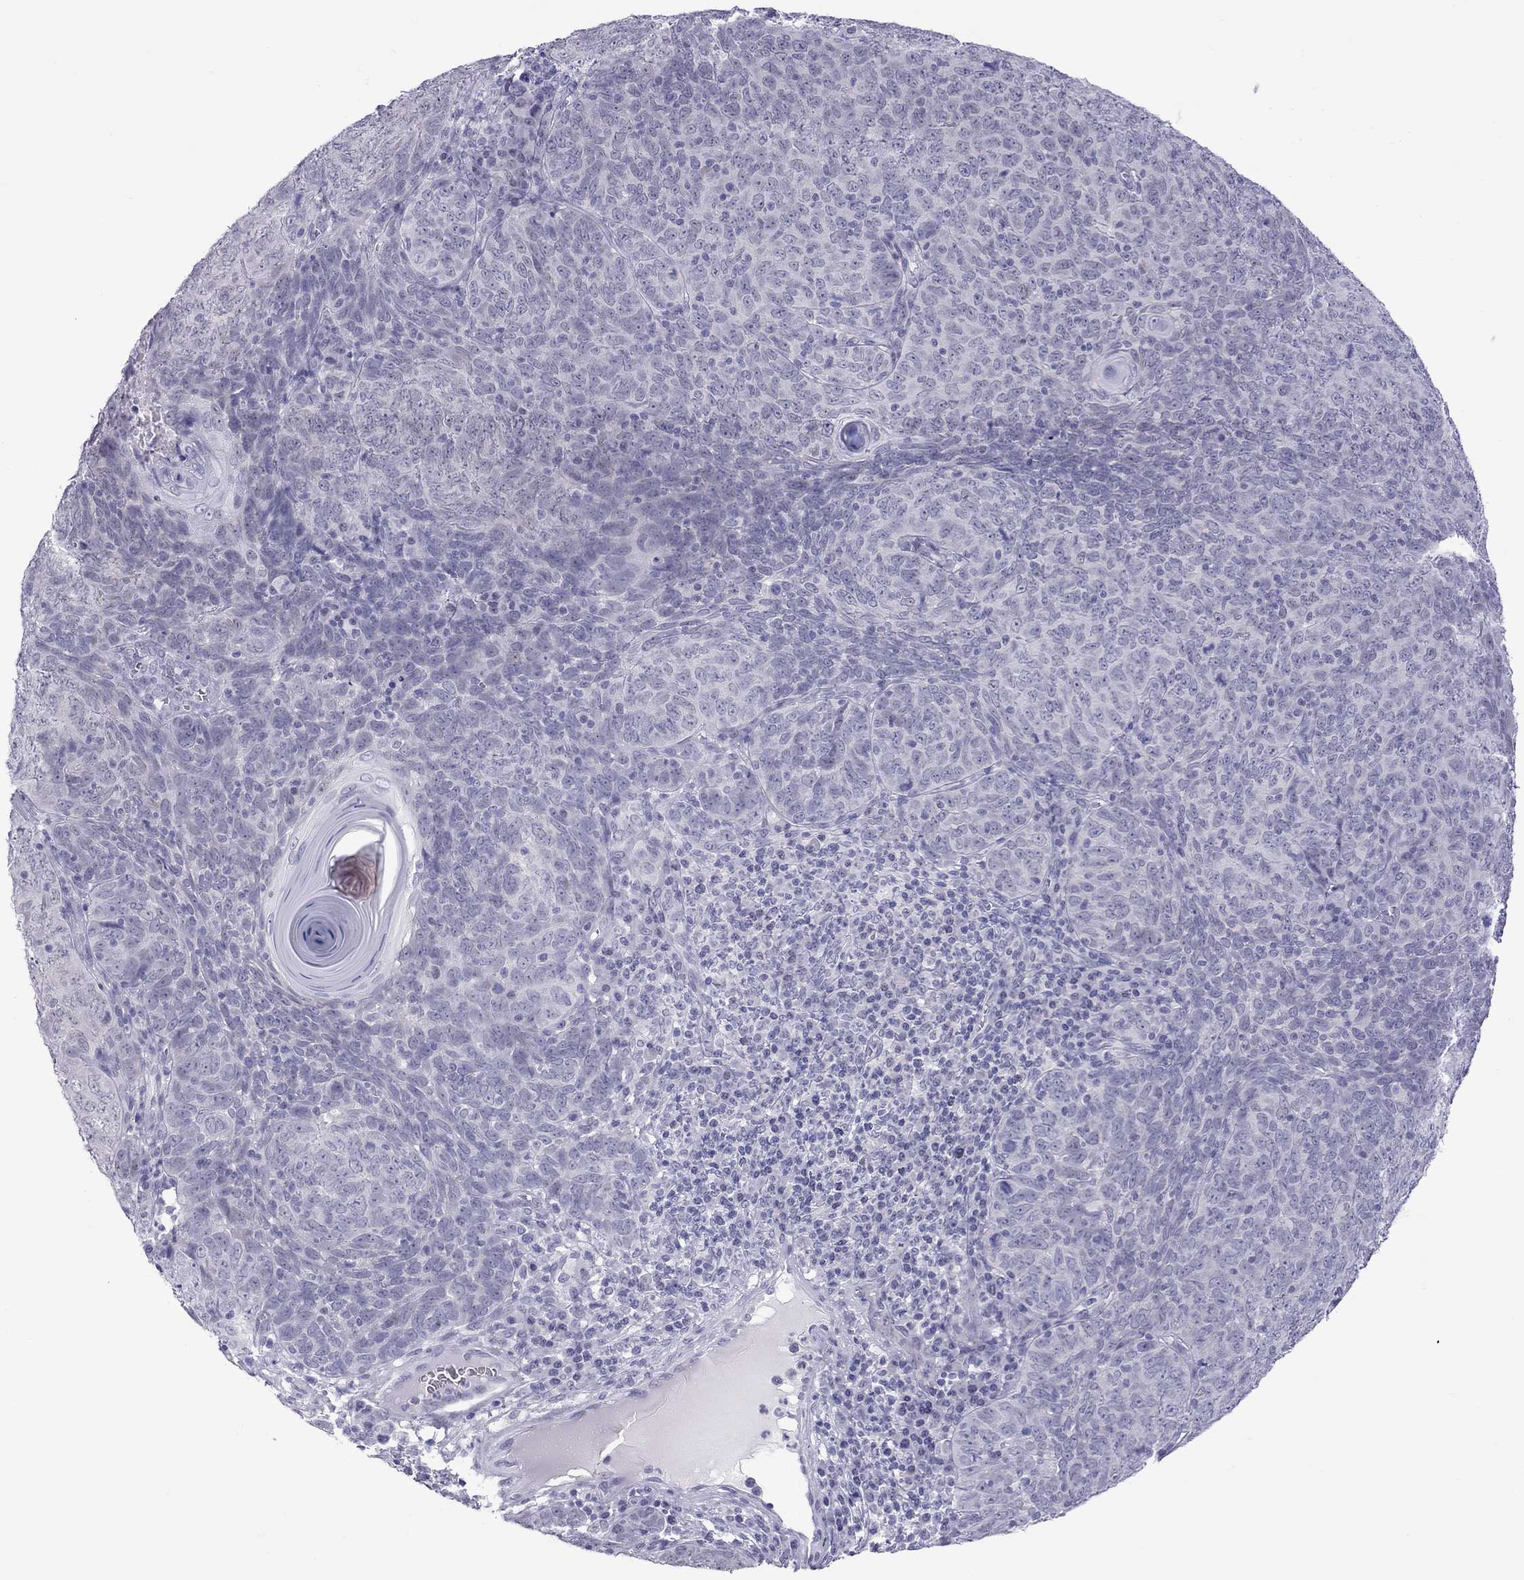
{"staining": {"intensity": "negative", "quantity": "none", "location": "none"}, "tissue": "skin cancer", "cell_type": "Tumor cells", "image_type": "cancer", "snomed": [{"axis": "morphology", "description": "Squamous cell carcinoma, NOS"}, {"axis": "topography", "description": "Skin"}, {"axis": "topography", "description": "Anal"}], "caption": "An image of human skin cancer is negative for staining in tumor cells.", "gene": "CHRNB3", "patient": {"sex": "female", "age": 51}}